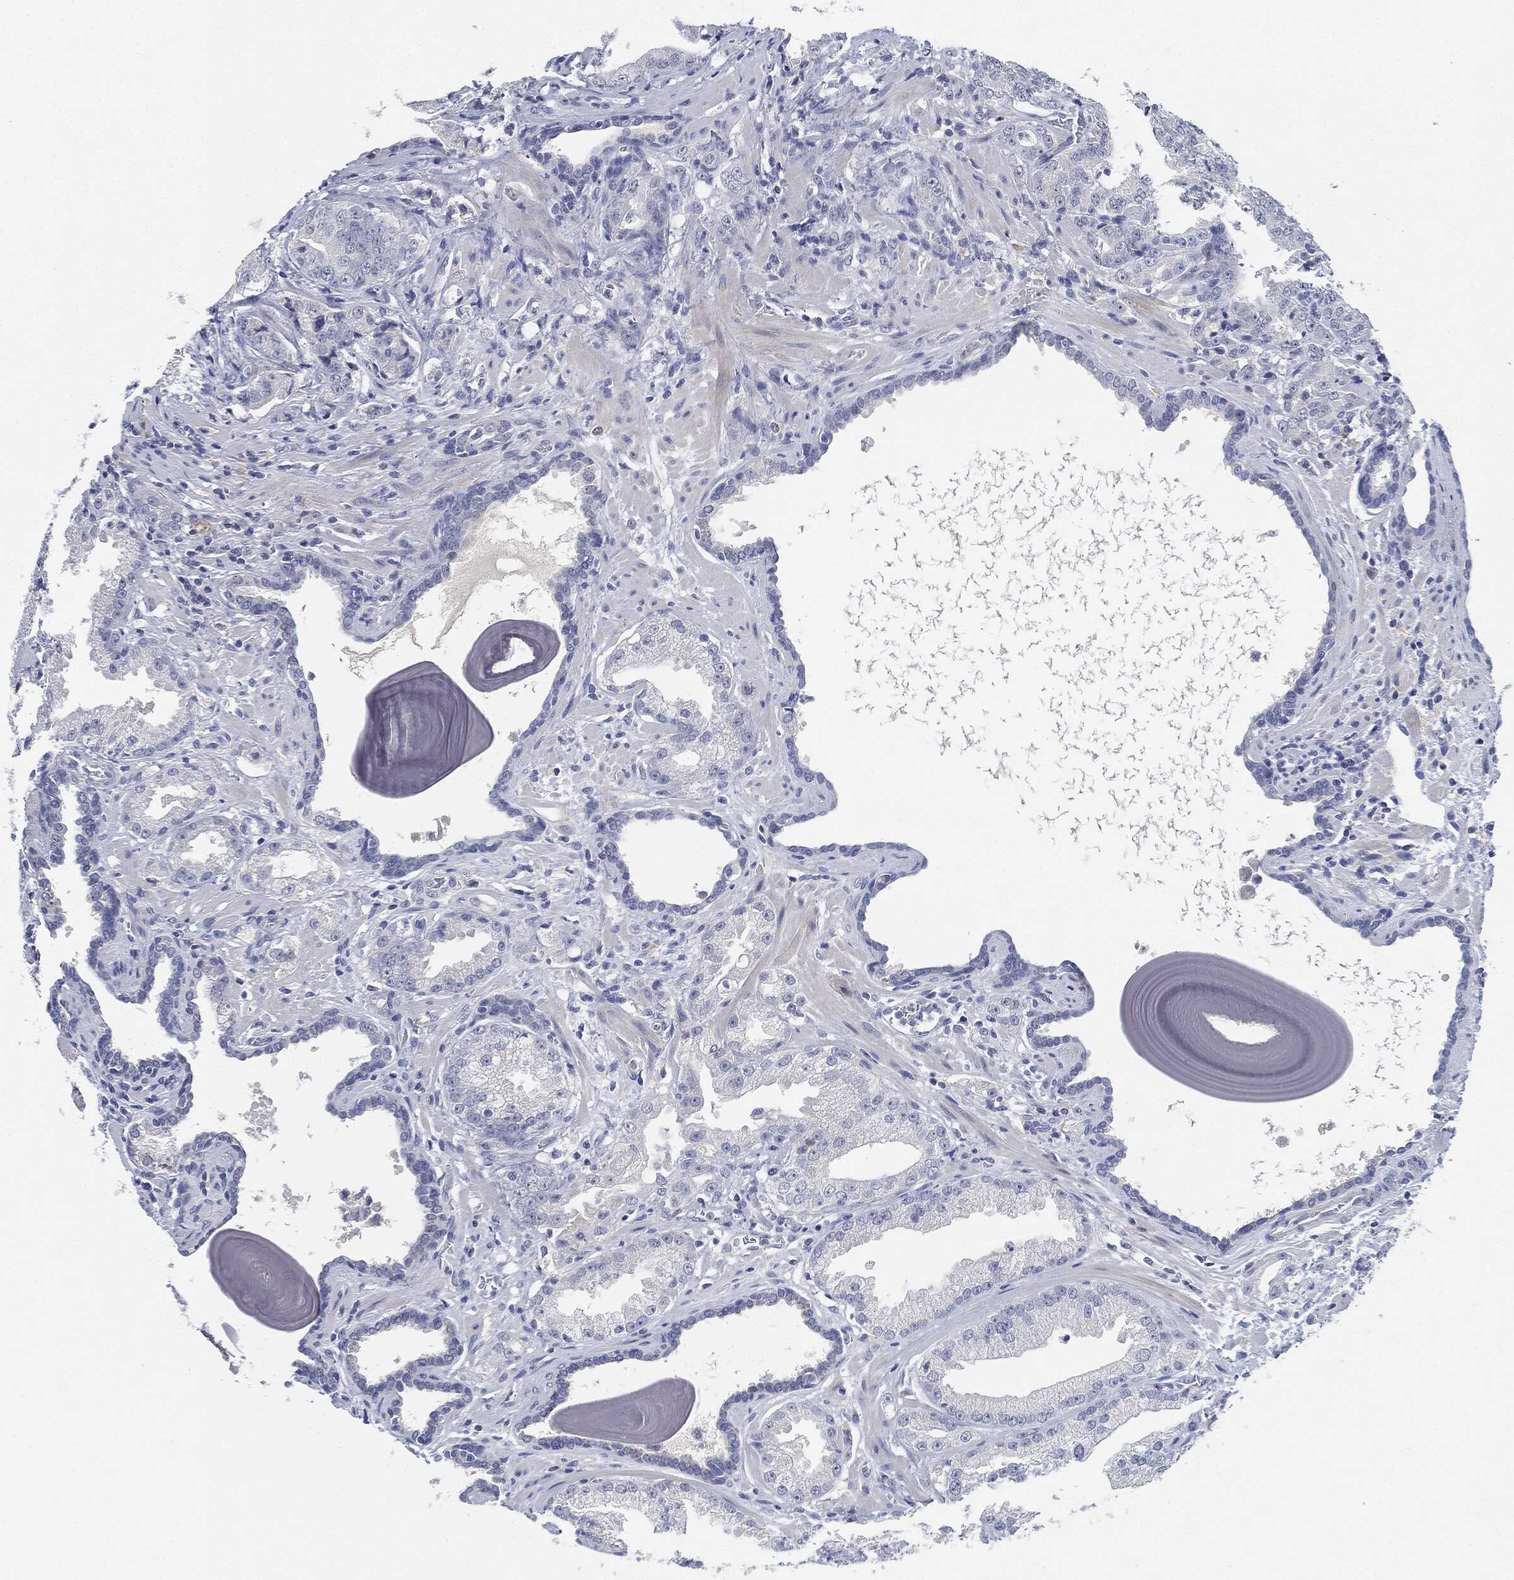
{"staining": {"intensity": "negative", "quantity": "none", "location": "none"}, "tissue": "prostate cancer", "cell_type": "Tumor cells", "image_type": "cancer", "snomed": [{"axis": "morphology", "description": "Adenocarcinoma, Low grade"}, {"axis": "topography", "description": "Prostate"}], "caption": "There is no significant positivity in tumor cells of adenocarcinoma (low-grade) (prostate).", "gene": "NTRK1", "patient": {"sex": "male", "age": 62}}